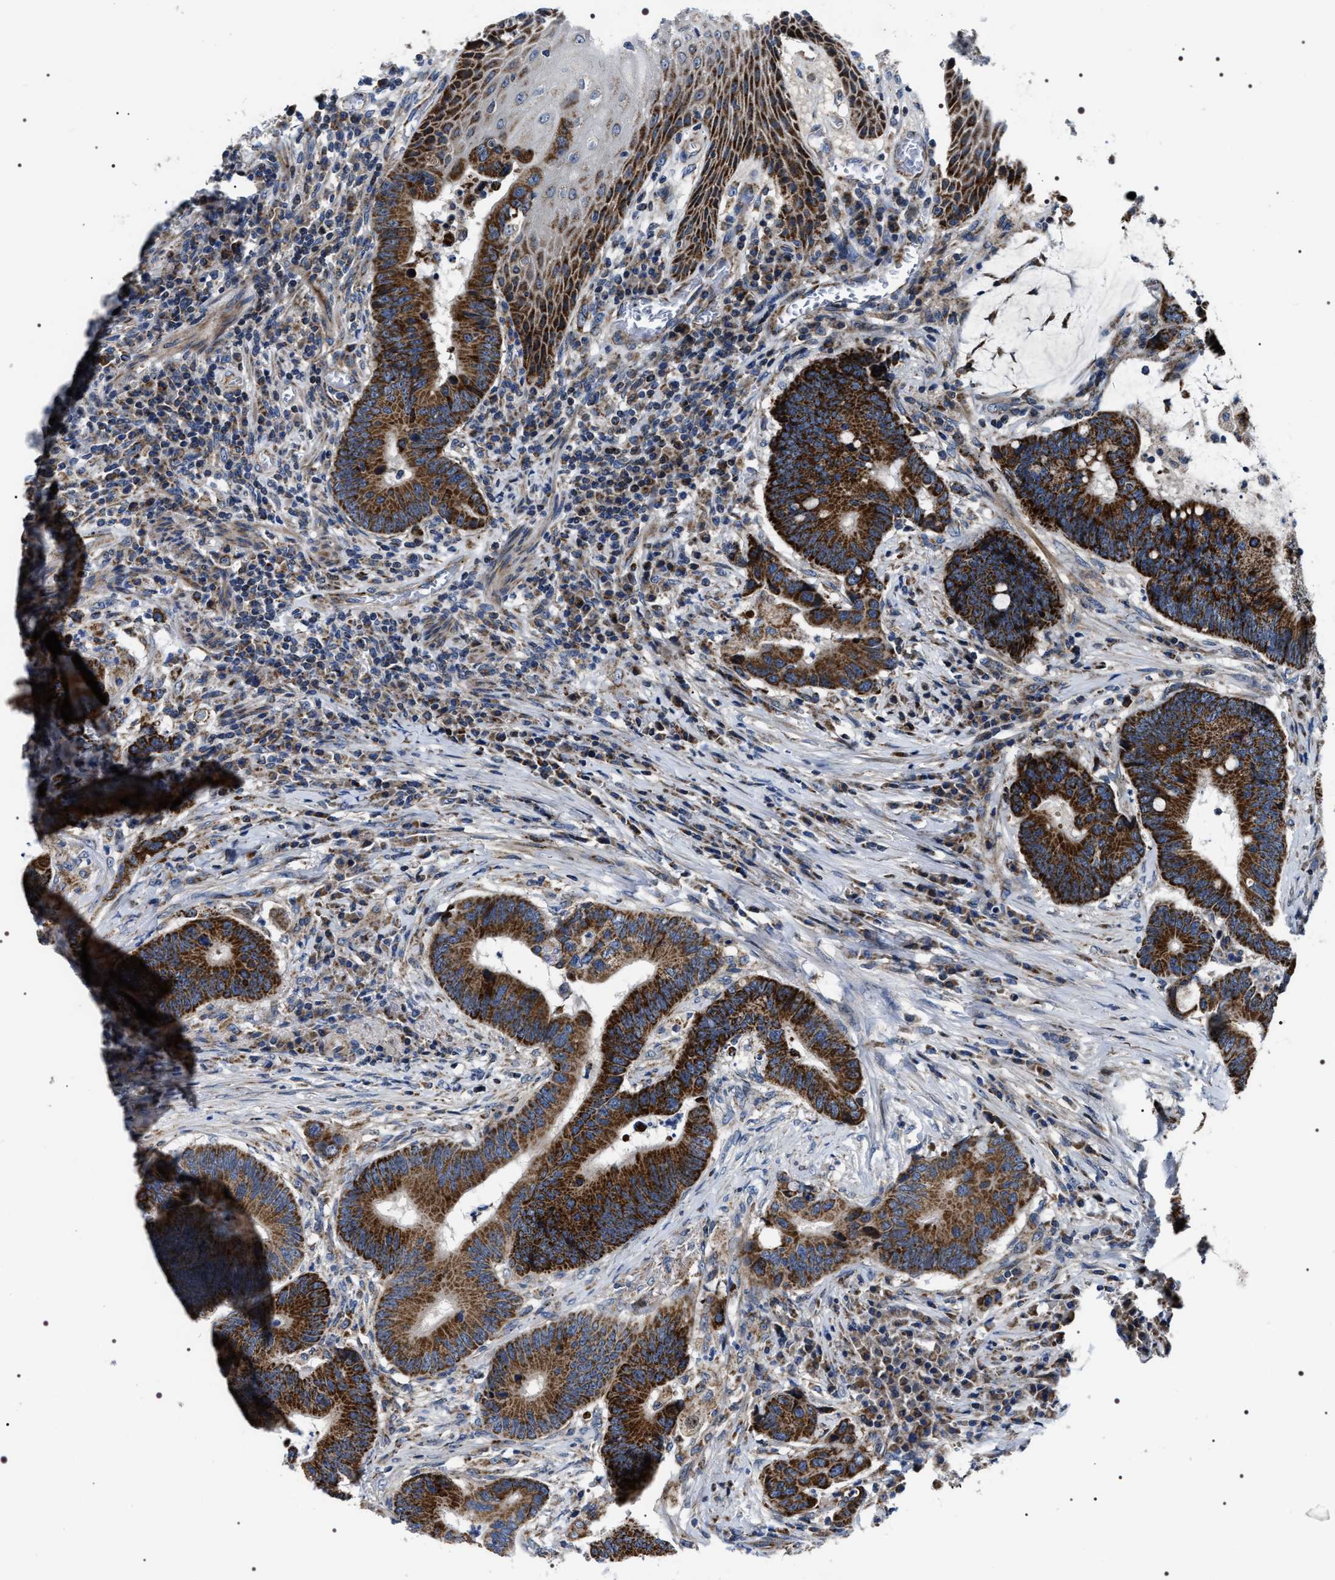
{"staining": {"intensity": "strong", "quantity": ">75%", "location": "cytoplasmic/membranous"}, "tissue": "colorectal cancer", "cell_type": "Tumor cells", "image_type": "cancer", "snomed": [{"axis": "morphology", "description": "Adenocarcinoma, NOS"}, {"axis": "topography", "description": "Rectum"}, {"axis": "topography", "description": "Anal"}], "caption": "A brown stain highlights strong cytoplasmic/membranous expression of a protein in colorectal cancer (adenocarcinoma) tumor cells.", "gene": "NTMT1", "patient": {"sex": "female", "age": 89}}